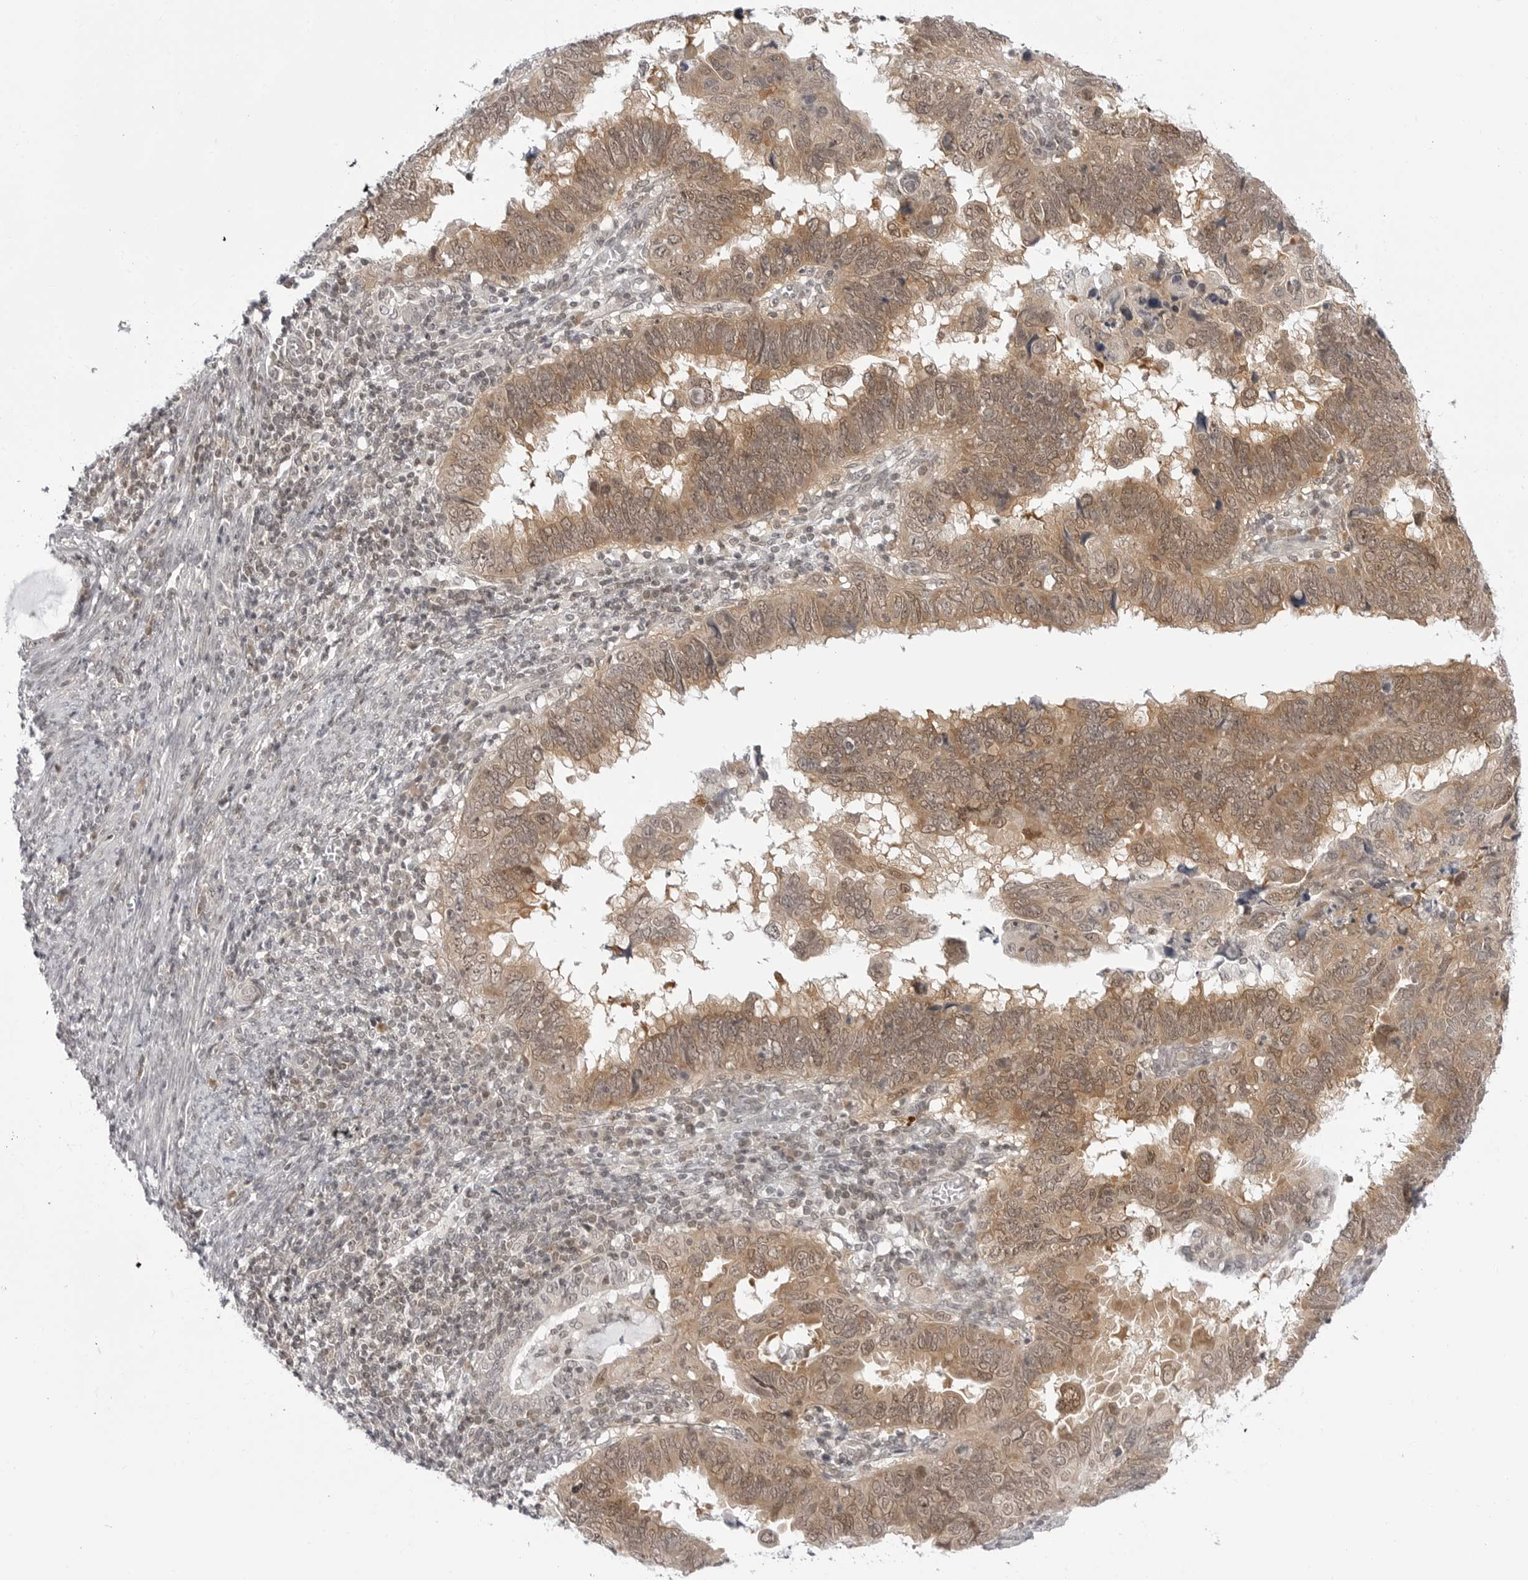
{"staining": {"intensity": "moderate", "quantity": ">75%", "location": "cytoplasmic/membranous"}, "tissue": "endometrial cancer", "cell_type": "Tumor cells", "image_type": "cancer", "snomed": [{"axis": "morphology", "description": "Adenocarcinoma, NOS"}, {"axis": "topography", "description": "Uterus"}], "caption": "Protein staining of adenocarcinoma (endometrial) tissue demonstrates moderate cytoplasmic/membranous positivity in about >75% of tumor cells.", "gene": "PPP2R5C", "patient": {"sex": "female", "age": 77}}